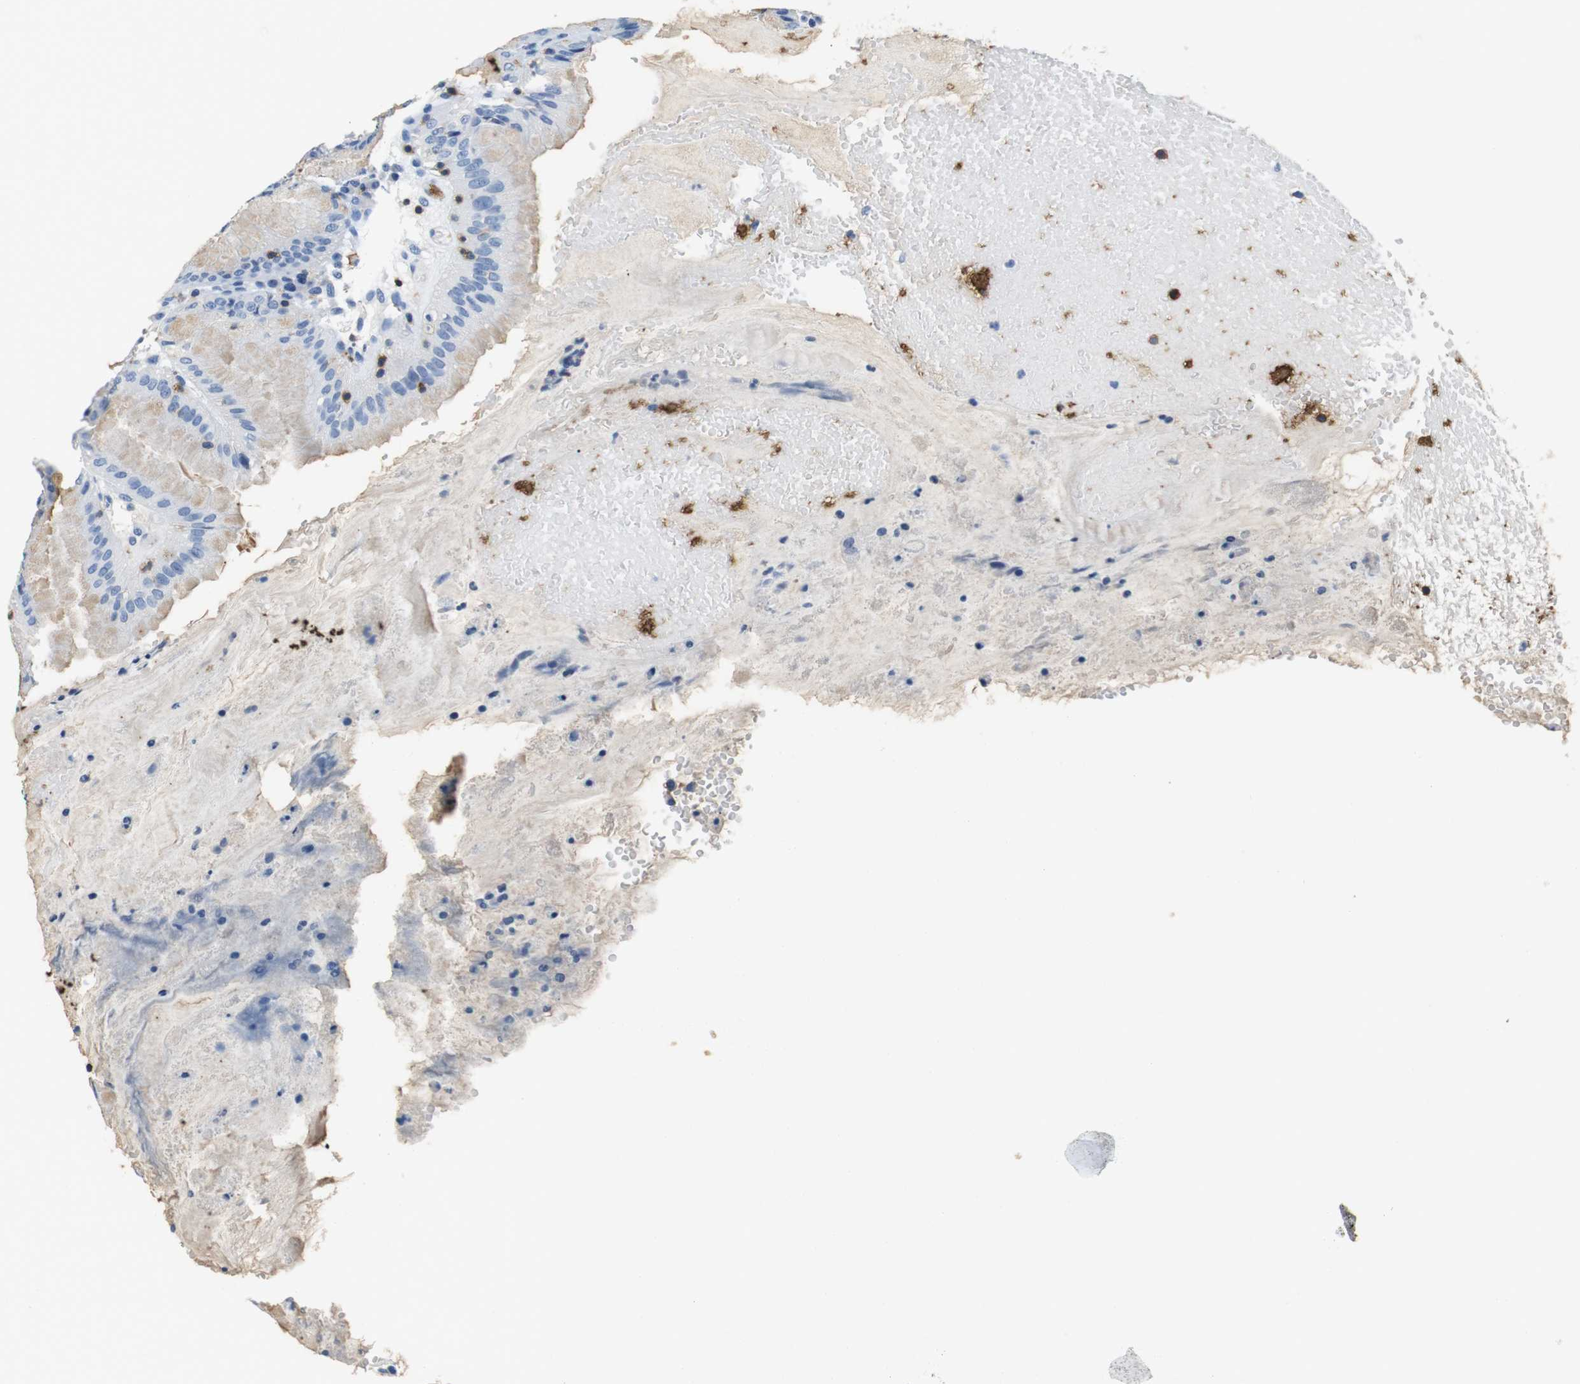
{"staining": {"intensity": "weak", "quantity": "<25%", "location": "cytoplasmic/membranous"}, "tissue": "stomach", "cell_type": "Glandular cells", "image_type": "normal", "snomed": [{"axis": "morphology", "description": "Normal tissue, NOS"}, {"axis": "topography", "description": "Stomach"}, {"axis": "topography", "description": "Stomach, lower"}], "caption": "Histopathology image shows no protein staining in glandular cells of normal stomach.", "gene": "LAT", "patient": {"sex": "female", "age": 75}}